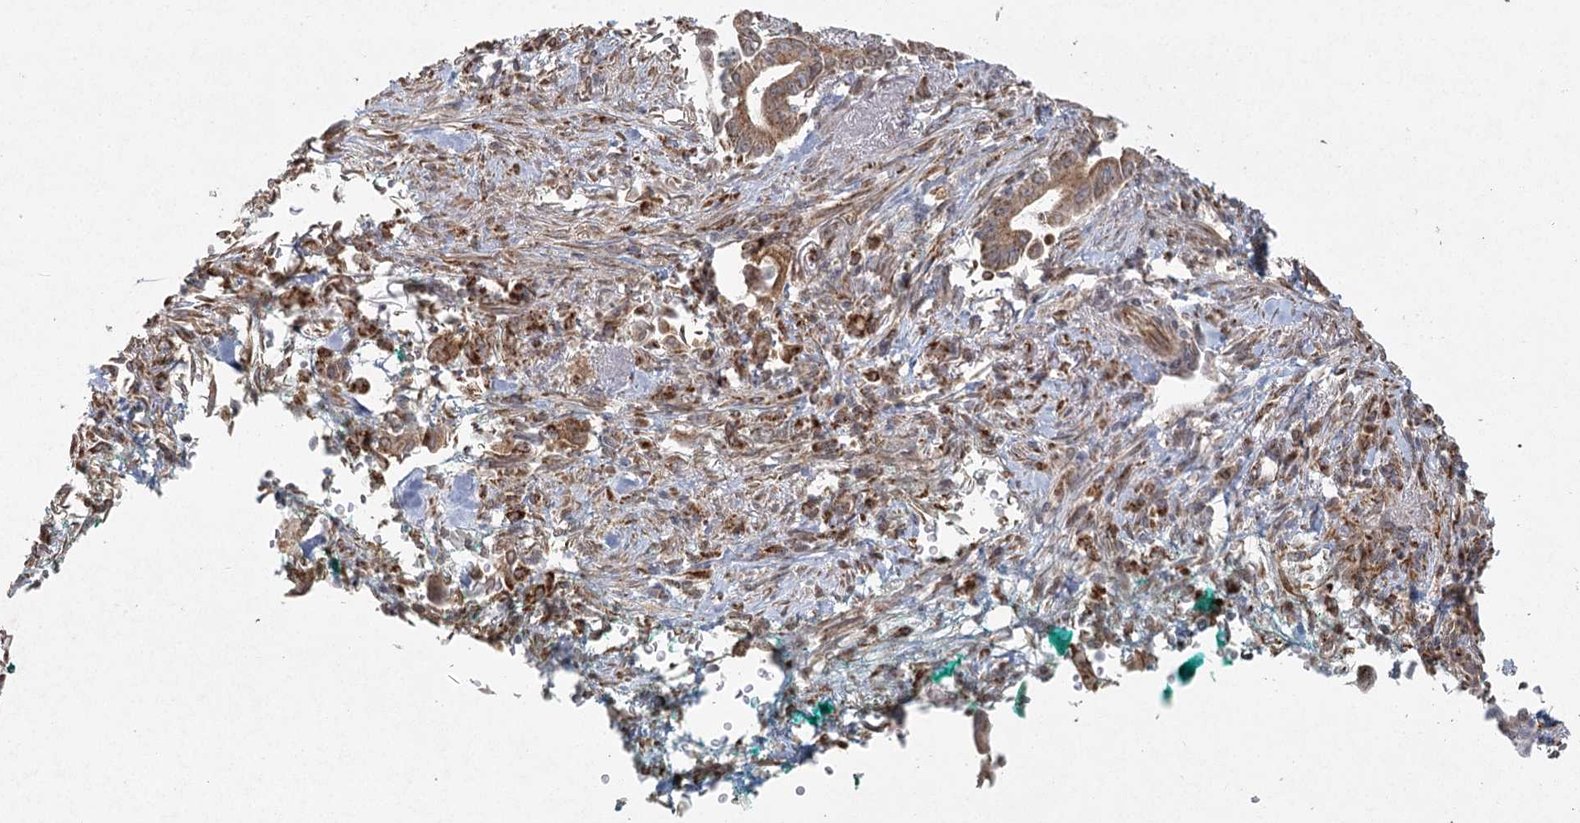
{"staining": {"intensity": "moderate", "quantity": ">75%", "location": "cytoplasmic/membranous"}, "tissue": "pancreatic cancer", "cell_type": "Tumor cells", "image_type": "cancer", "snomed": [{"axis": "morphology", "description": "Adenocarcinoma, NOS"}, {"axis": "topography", "description": "Pancreas"}], "caption": "A histopathology image of human pancreatic adenocarcinoma stained for a protein exhibits moderate cytoplasmic/membranous brown staining in tumor cells. (DAB (3,3'-diaminobenzidine) = brown stain, brightfield microscopy at high magnification).", "gene": "LACTB", "patient": {"sex": "male", "age": 78}}